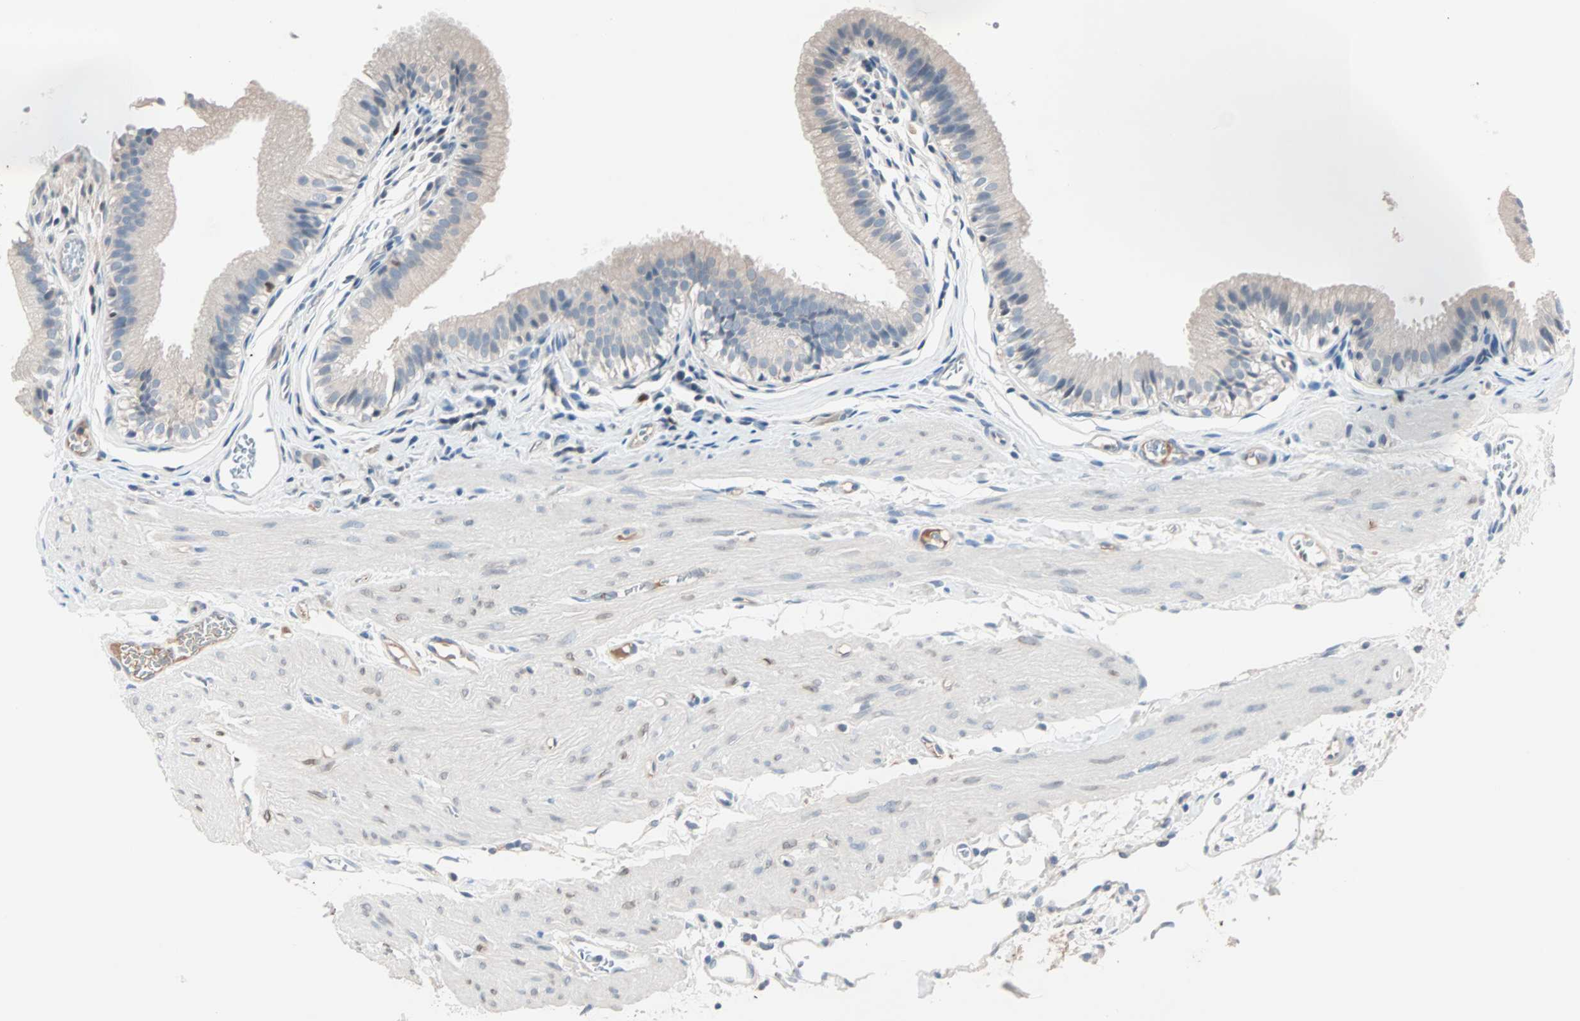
{"staining": {"intensity": "negative", "quantity": "none", "location": "none"}, "tissue": "gallbladder", "cell_type": "Glandular cells", "image_type": "normal", "snomed": [{"axis": "morphology", "description": "Normal tissue, NOS"}, {"axis": "topography", "description": "Gallbladder"}], "caption": "Immunohistochemical staining of normal gallbladder displays no significant positivity in glandular cells. (Immunohistochemistry, brightfield microscopy, high magnification).", "gene": "CCNE2", "patient": {"sex": "female", "age": 26}}